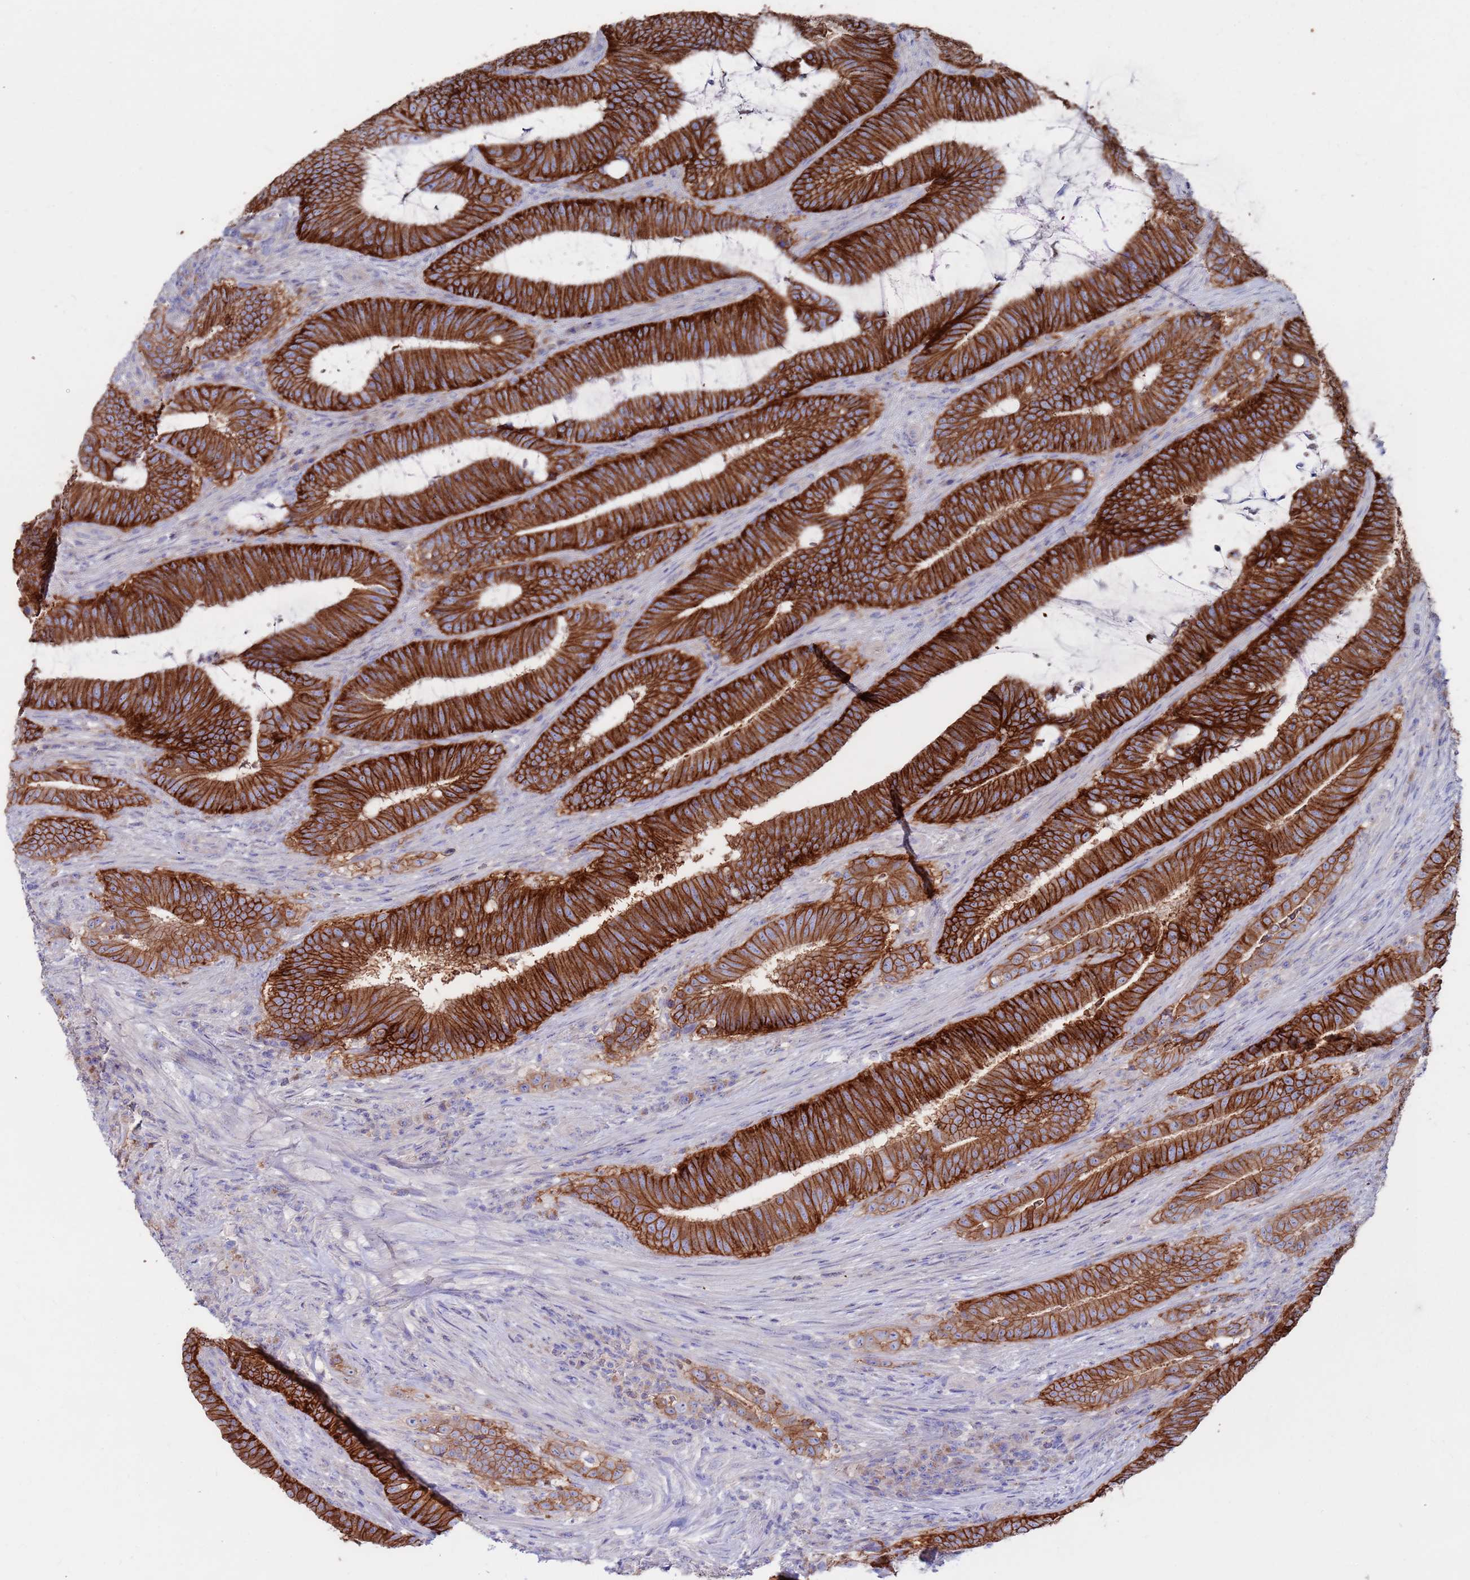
{"staining": {"intensity": "strong", "quantity": ">75%", "location": "cytoplasmic/membranous"}, "tissue": "colorectal cancer", "cell_type": "Tumor cells", "image_type": "cancer", "snomed": [{"axis": "morphology", "description": "Adenocarcinoma, NOS"}, {"axis": "topography", "description": "Colon"}], "caption": "Protein staining of adenocarcinoma (colorectal) tissue demonstrates strong cytoplasmic/membranous positivity in about >75% of tumor cells. (IHC, brightfield microscopy, high magnification).", "gene": "KRTCAP3", "patient": {"sex": "female", "age": 43}}